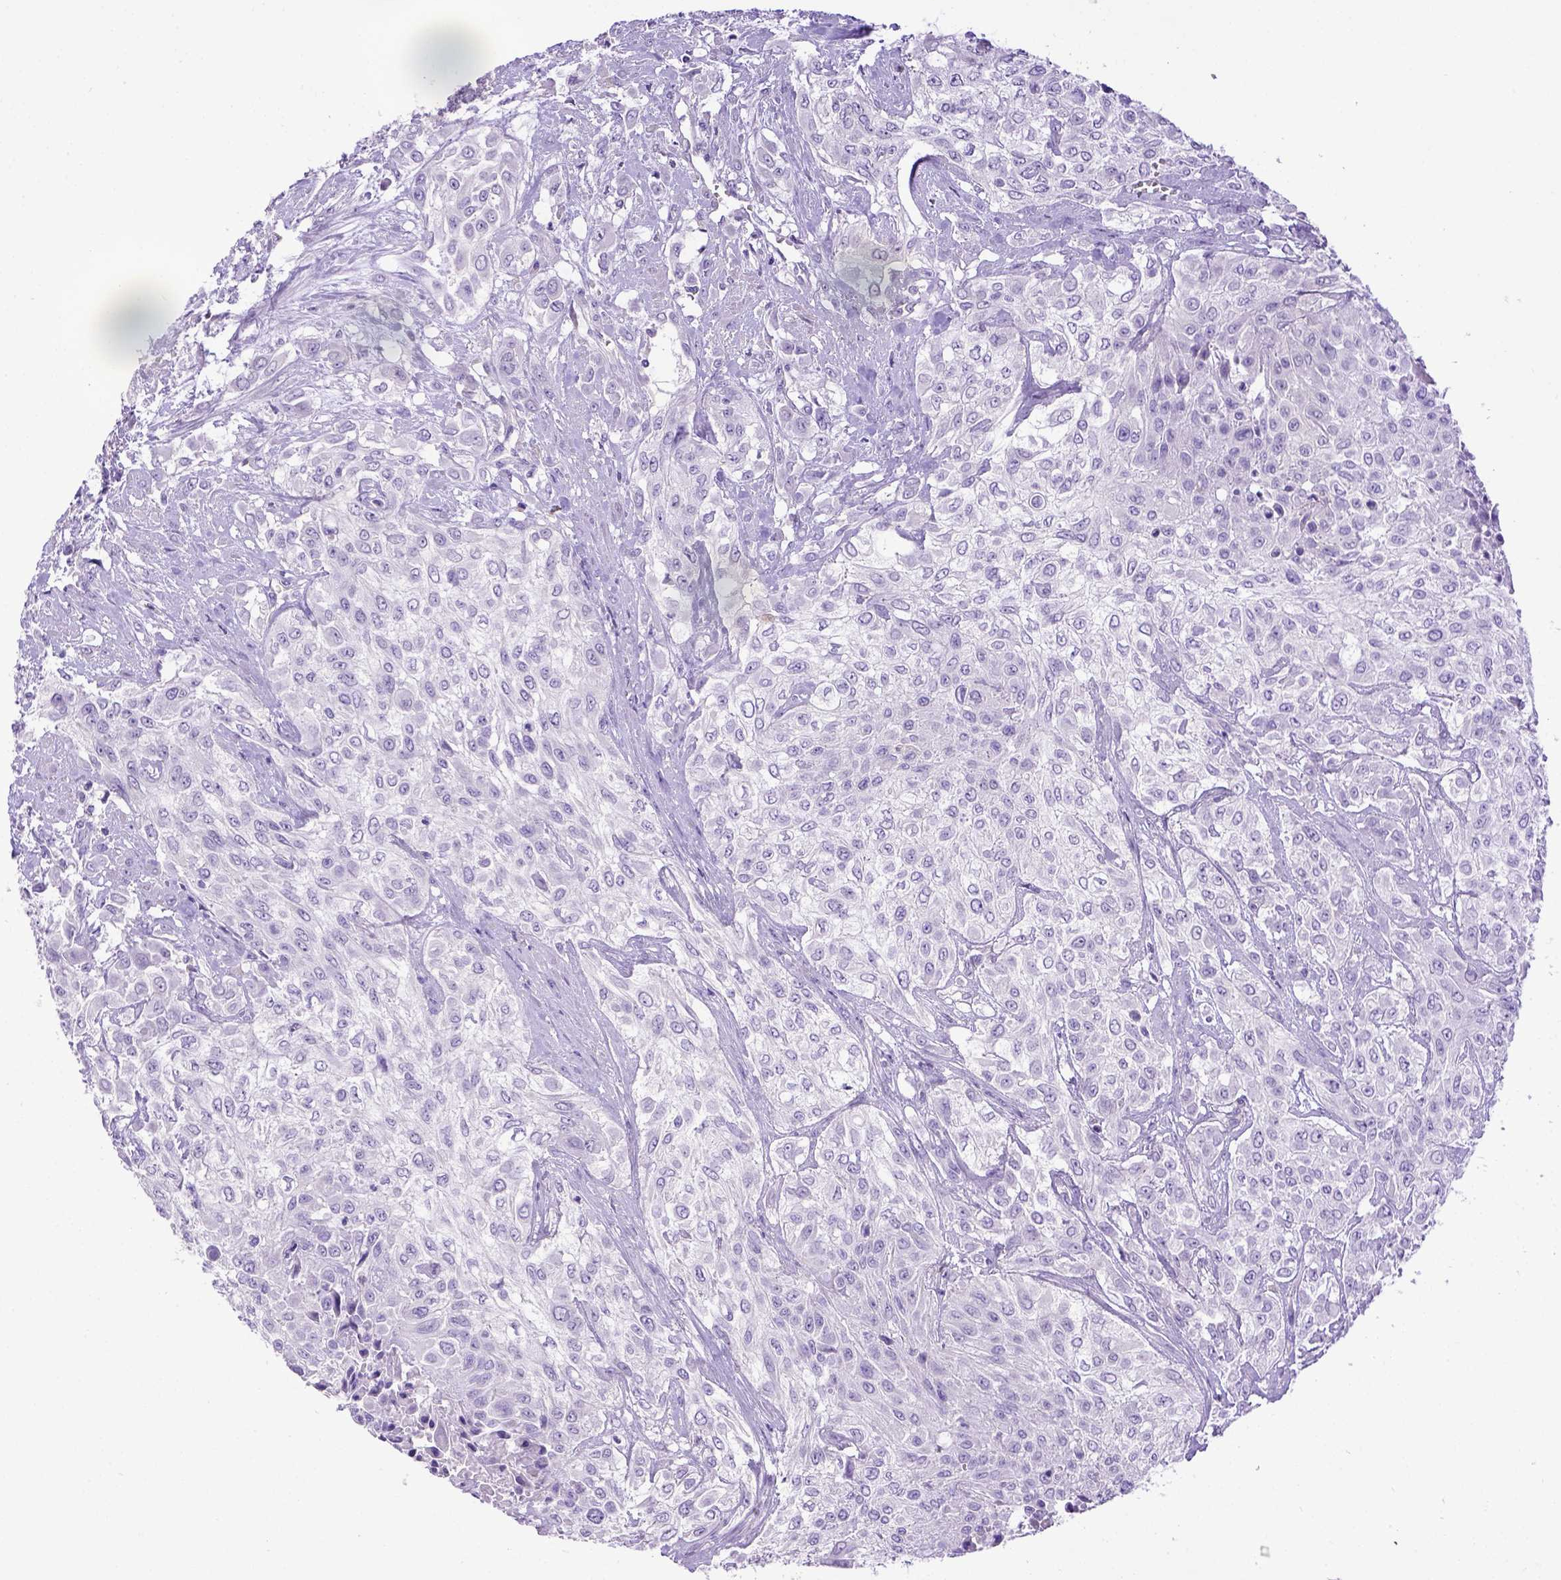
{"staining": {"intensity": "negative", "quantity": "none", "location": "none"}, "tissue": "urothelial cancer", "cell_type": "Tumor cells", "image_type": "cancer", "snomed": [{"axis": "morphology", "description": "Urothelial carcinoma, High grade"}, {"axis": "topography", "description": "Urinary bladder"}], "caption": "This is an IHC photomicrograph of urothelial cancer. There is no expression in tumor cells.", "gene": "SPEF1", "patient": {"sex": "male", "age": 57}}